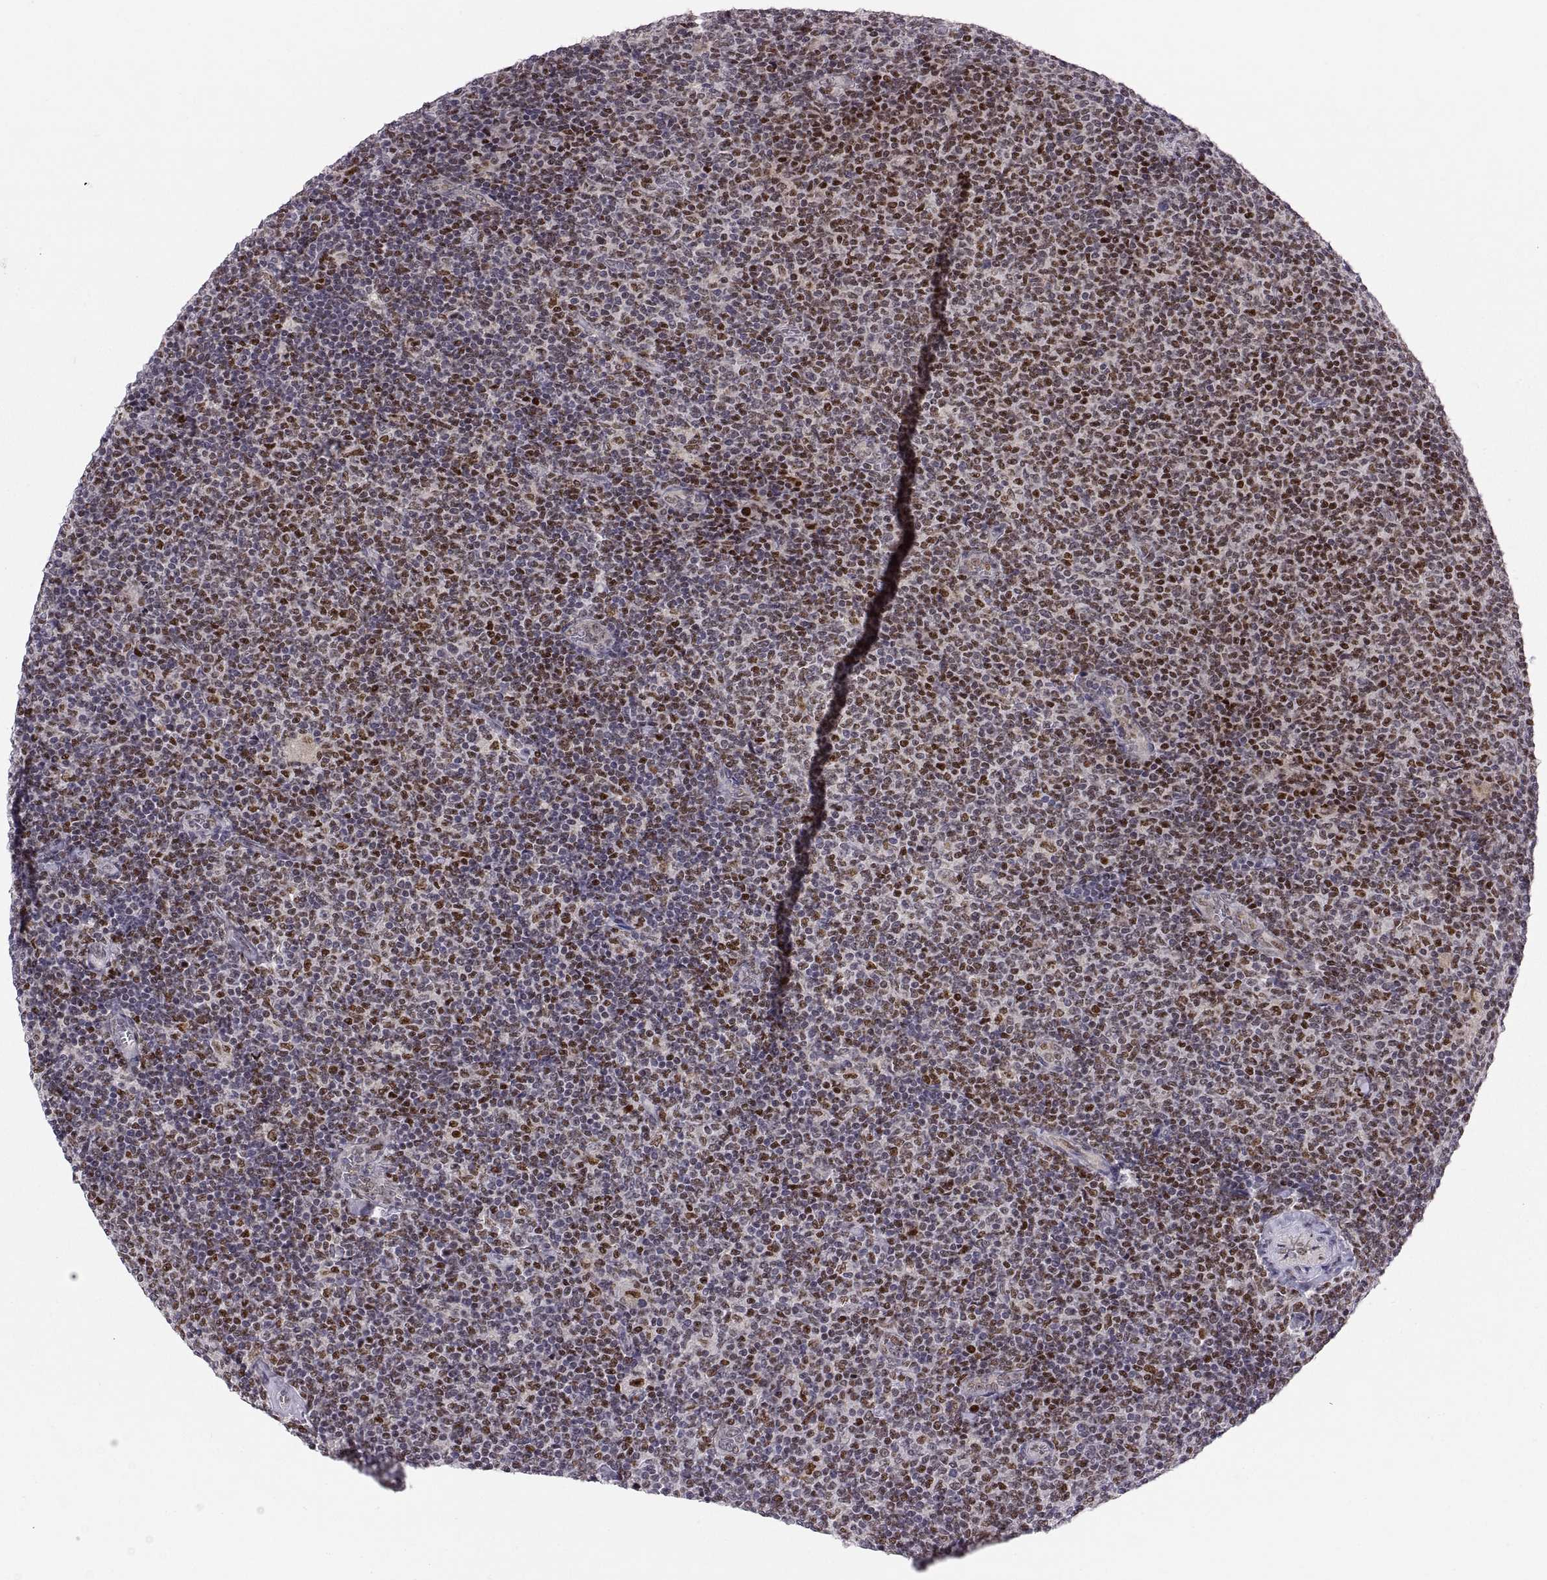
{"staining": {"intensity": "strong", "quantity": "25%-75%", "location": "nuclear"}, "tissue": "lymphoma", "cell_type": "Tumor cells", "image_type": "cancer", "snomed": [{"axis": "morphology", "description": "Malignant lymphoma, non-Hodgkin's type, Low grade"}, {"axis": "topography", "description": "Lymph node"}], "caption": "Low-grade malignant lymphoma, non-Hodgkin's type stained with immunohistochemistry (IHC) exhibits strong nuclear positivity in about 25%-75% of tumor cells. (IHC, brightfield microscopy, high magnification).", "gene": "SNAI1", "patient": {"sex": "male", "age": 52}}